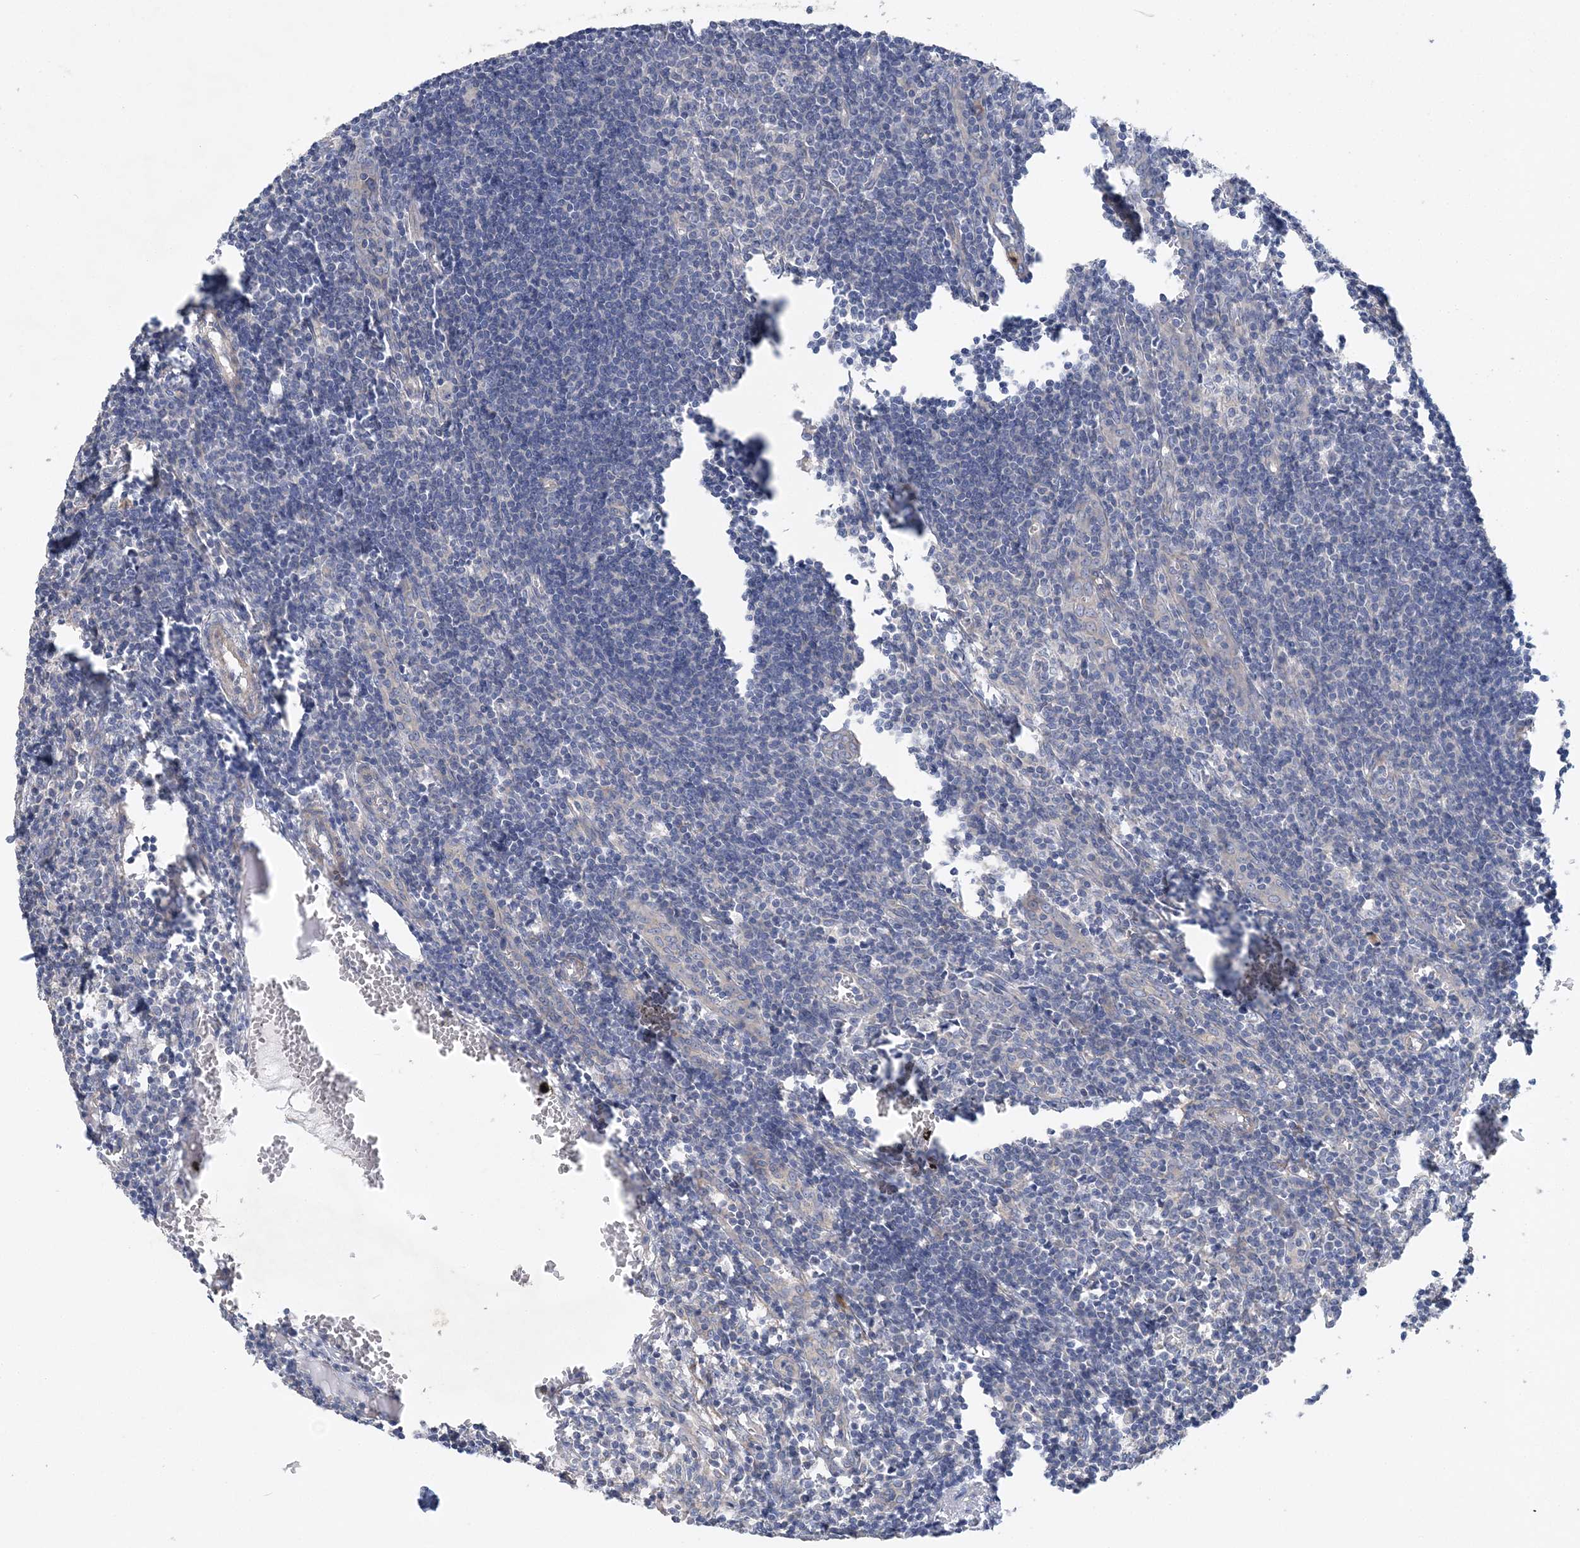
{"staining": {"intensity": "negative", "quantity": "none", "location": "none"}, "tissue": "lymph node", "cell_type": "Germinal center cells", "image_type": "normal", "snomed": [{"axis": "morphology", "description": "Normal tissue, NOS"}, {"axis": "morphology", "description": "Malignant melanoma, Metastatic site"}, {"axis": "topography", "description": "Lymph node"}], "caption": "There is no significant expression in germinal center cells of lymph node. Brightfield microscopy of immunohistochemistry (IHC) stained with DAB (3,3'-diaminobenzidine) (brown) and hematoxylin (blue), captured at high magnification.", "gene": "MAP4K5", "patient": {"sex": "male", "age": 41}}